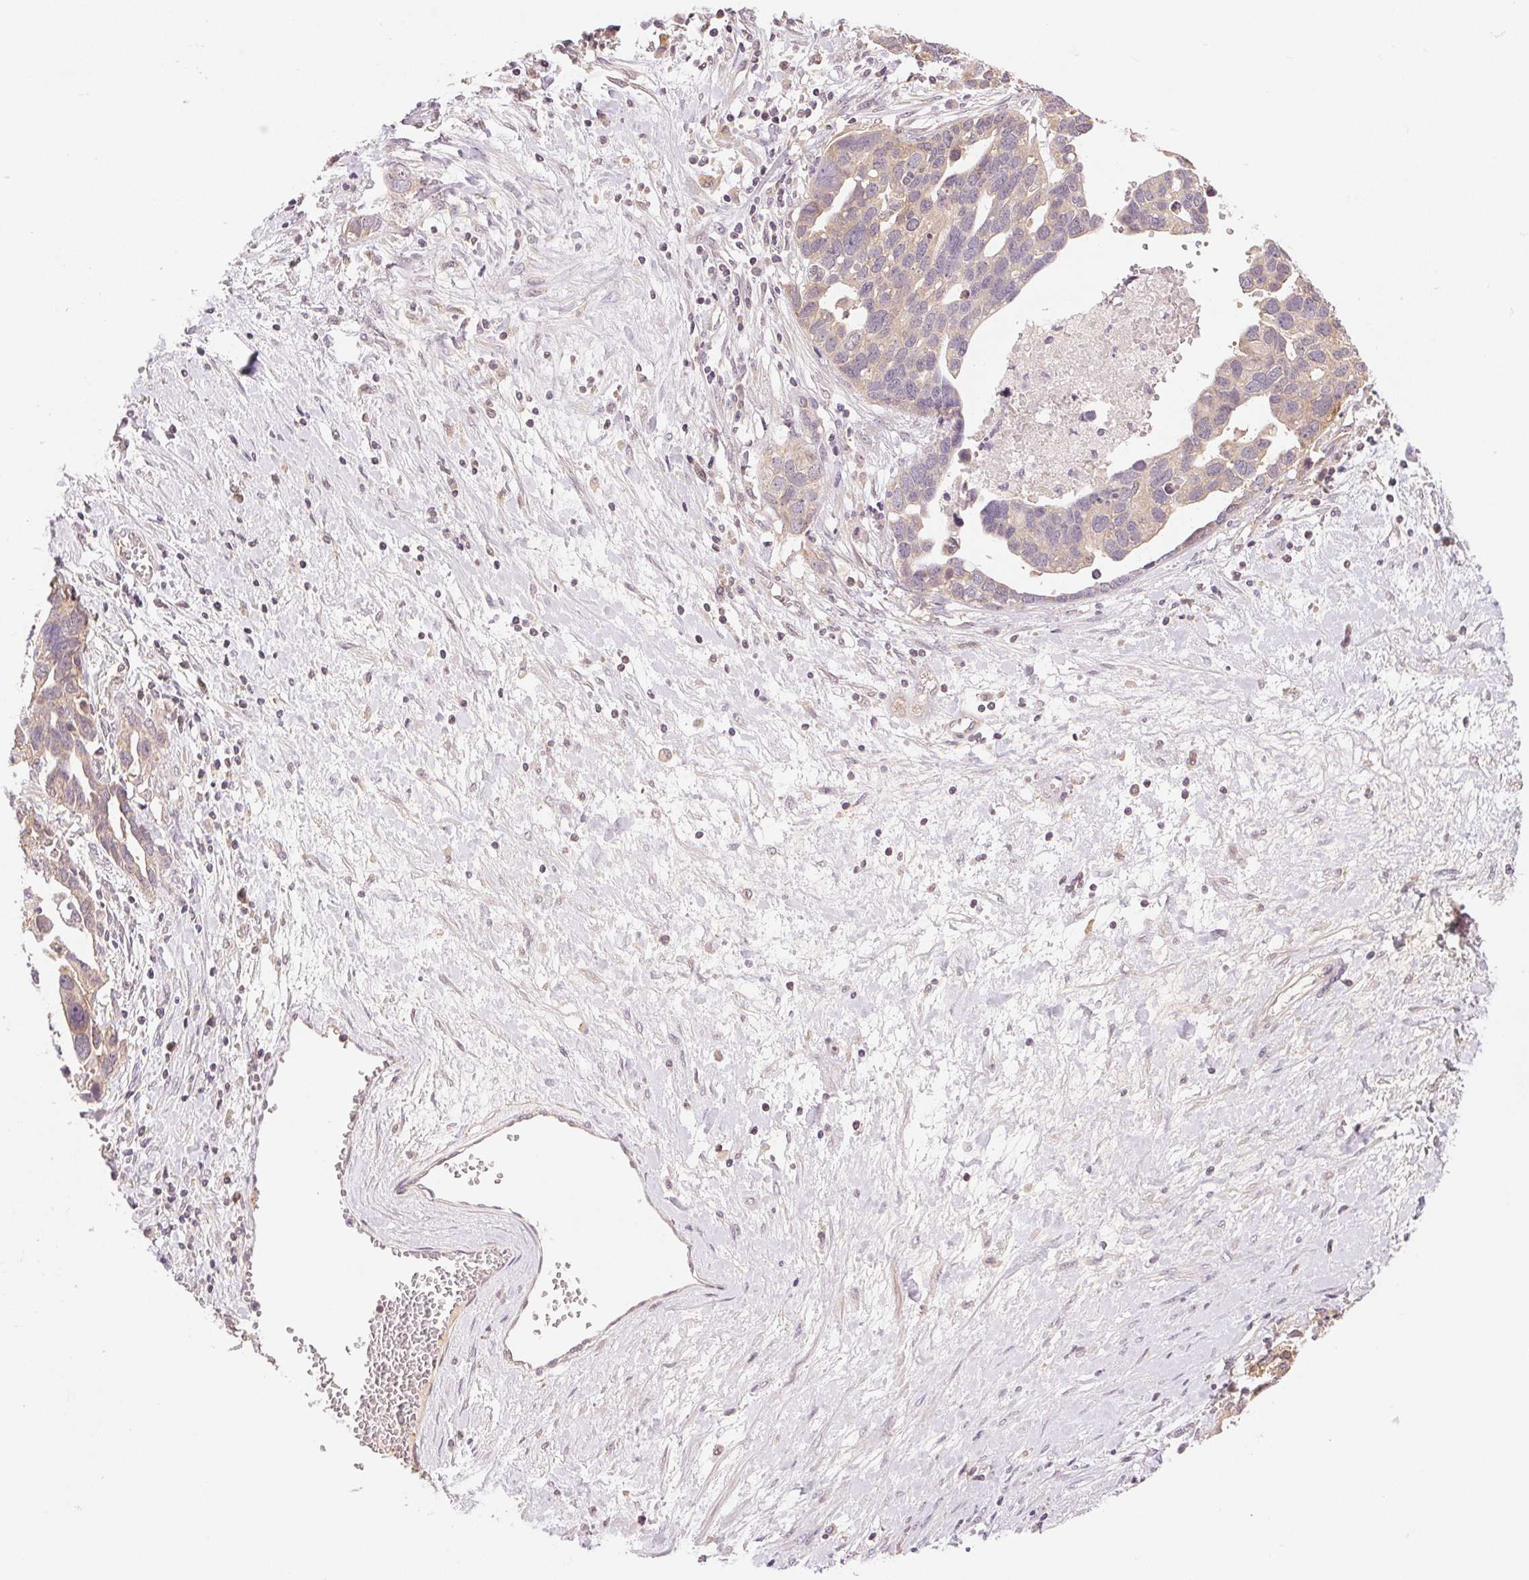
{"staining": {"intensity": "weak", "quantity": "<25%", "location": "cytoplasmic/membranous"}, "tissue": "ovarian cancer", "cell_type": "Tumor cells", "image_type": "cancer", "snomed": [{"axis": "morphology", "description": "Cystadenocarcinoma, serous, NOS"}, {"axis": "topography", "description": "Ovary"}], "caption": "An immunohistochemistry histopathology image of serous cystadenocarcinoma (ovarian) is shown. There is no staining in tumor cells of serous cystadenocarcinoma (ovarian).", "gene": "BNIP5", "patient": {"sex": "female", "age": 54}}